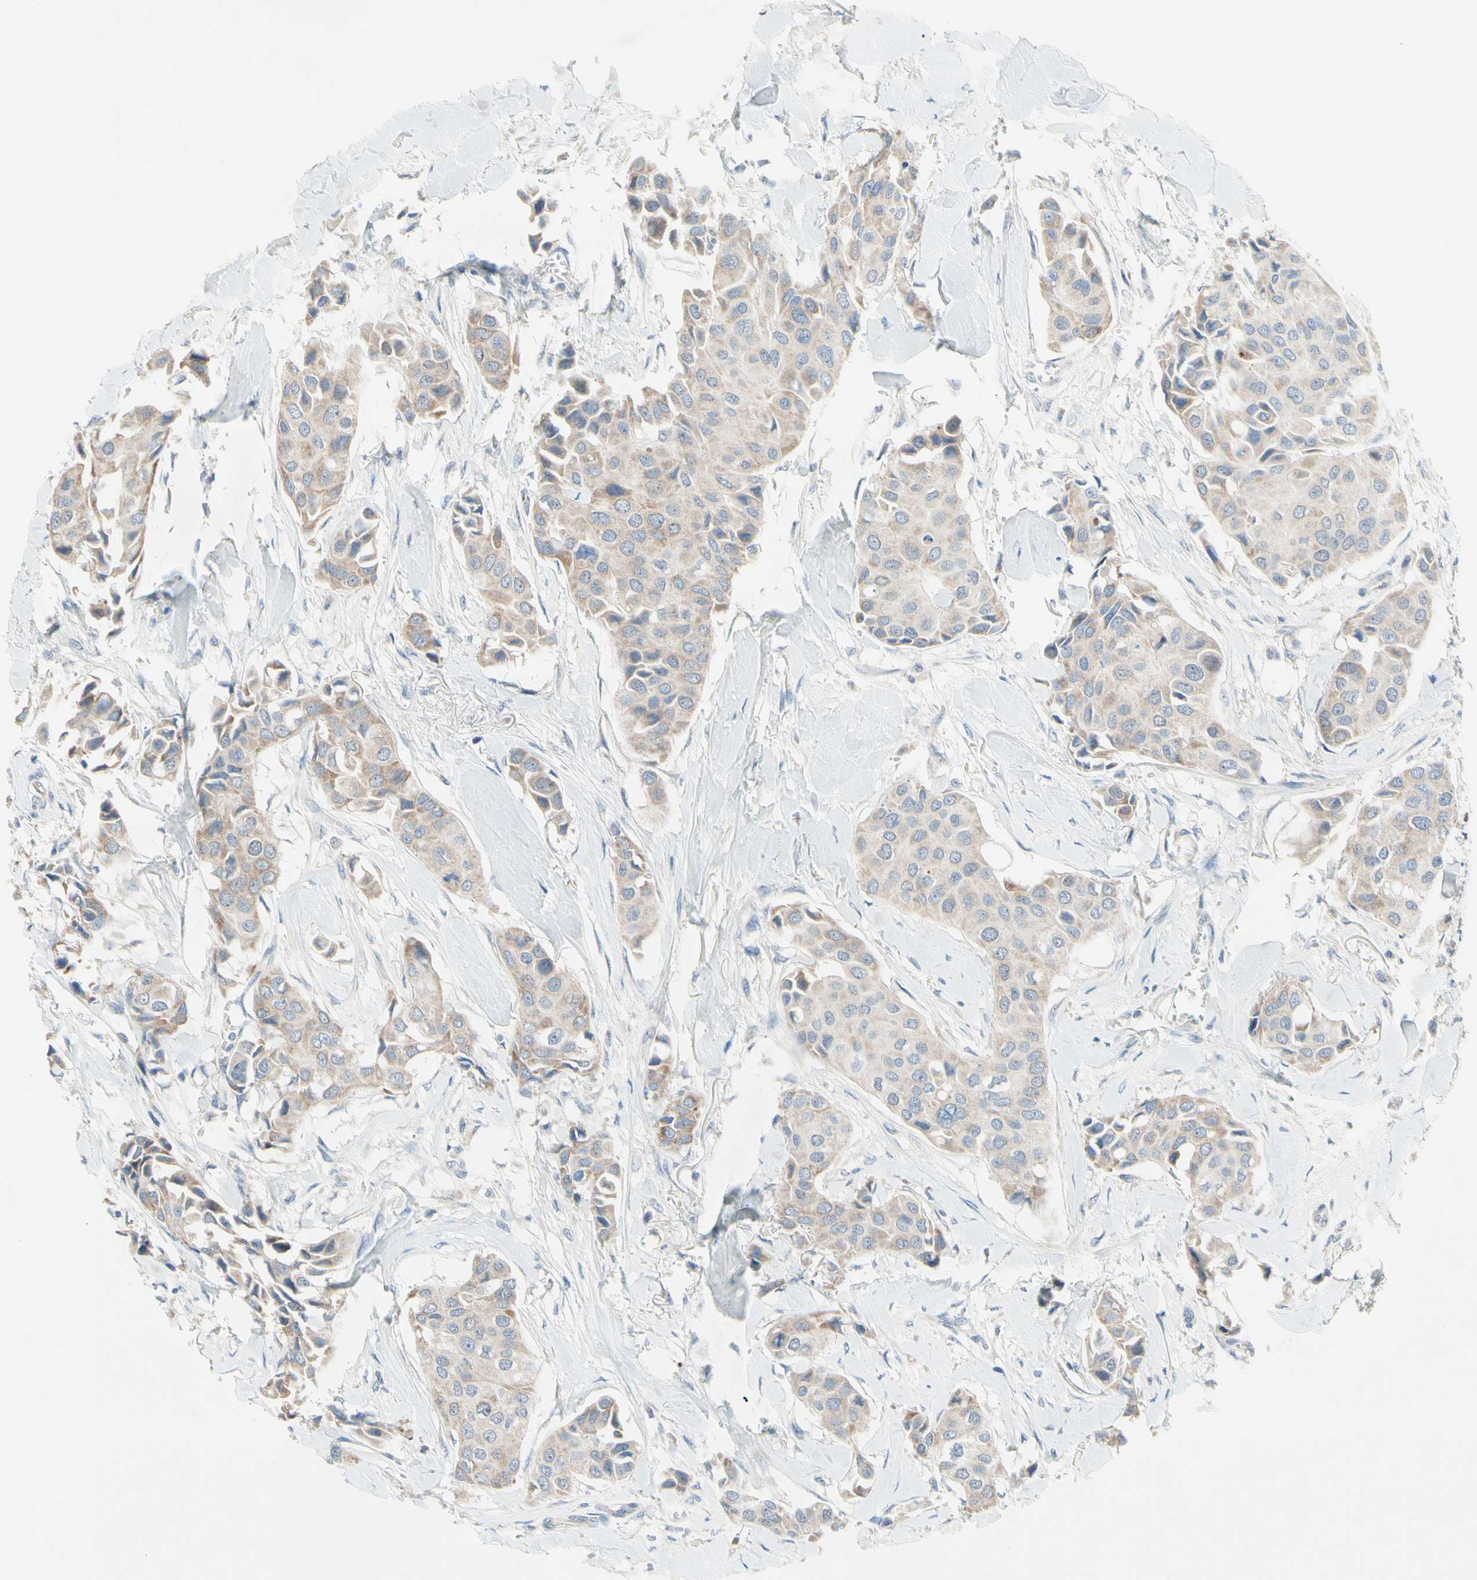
{"staining": {"intensity": "weak", "quantity": ">75%", "location": "cytoplasmic/membranous"}, "tissue": "breast cancer", "cell_type": "Tumor cells", "image_type": "cancer", "snomed": [{"axis": "morphology", "description": "Duct carcinoma"}, {"axis": "topography", "description": "Breast"}], "caption": "IHC image of neoplastic tissue: breast cancer stained using IHC shows low levels of weak protein expression localized specifically in the cytoplasmic/membranous of tumor cells, appearing as a cytoplasmic/membranous brown color.", "gene": "MFF", "patient": {"sex": "female", "age": 80}}